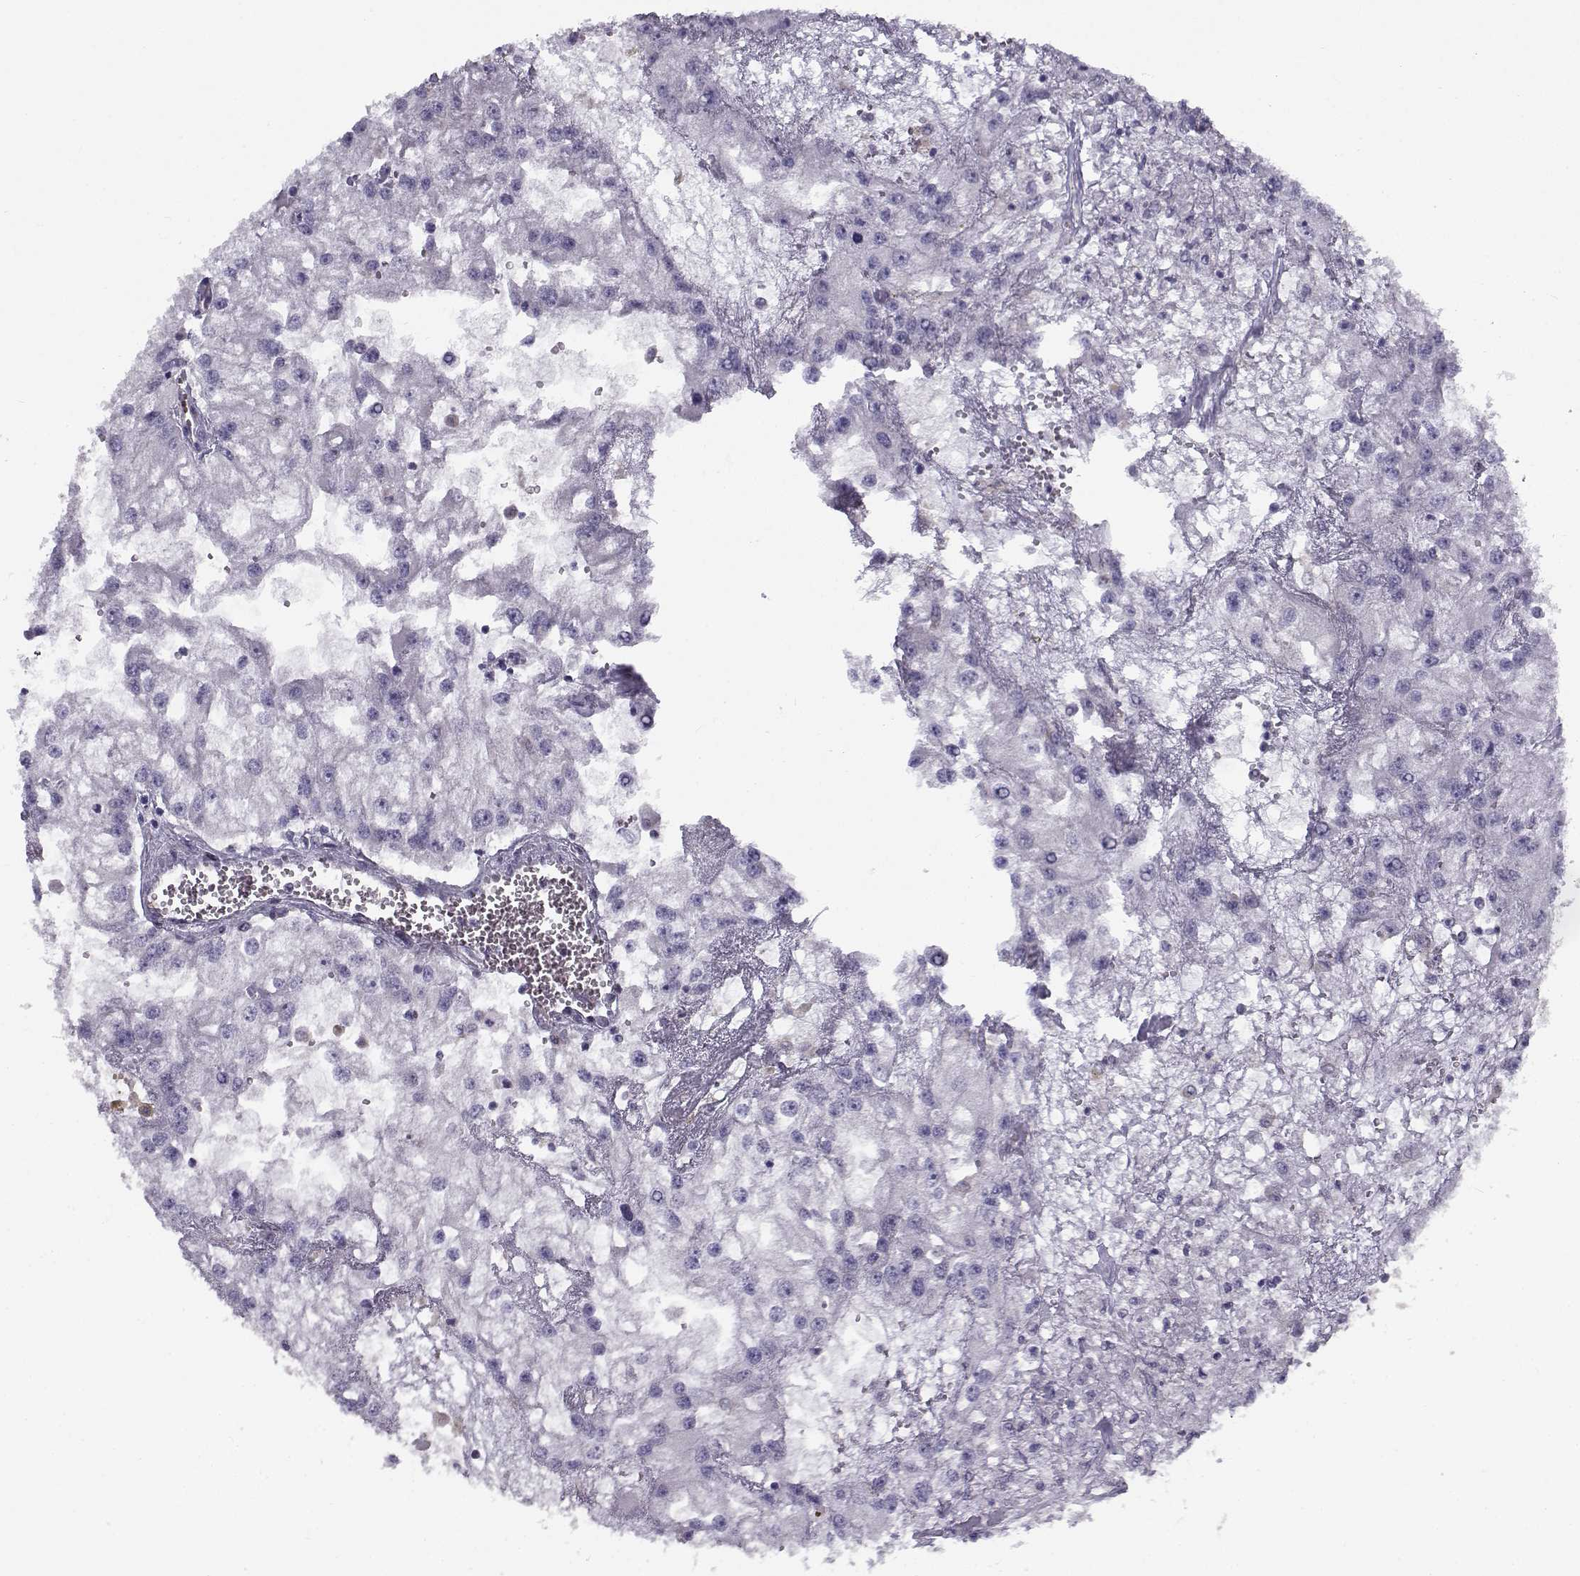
{"staining": {"intensity": "negative", "quantity": "none", "location": "none"}, "tissue": "renal cancer", "cell_type": "Tumor cells", "image_type": "cancer", "snomed": [{"axis": "morphology", "description": "Adenocarcinoma, NOS"}, {"axis": "topography", "description": "Kidney"}], "caption": "High magnification brightfield microscopy of renal adenocarcinoma stained with DAB (3,3'-diaminobenzidine) (brown) and counterstained with hematoxylin (blue): tumor cells show no significant expression. (DAB IHC visualized using brightfield microscopy, high magnification).", "gene": "BEND6", "patient": {"sex": "male", "age": 59}}